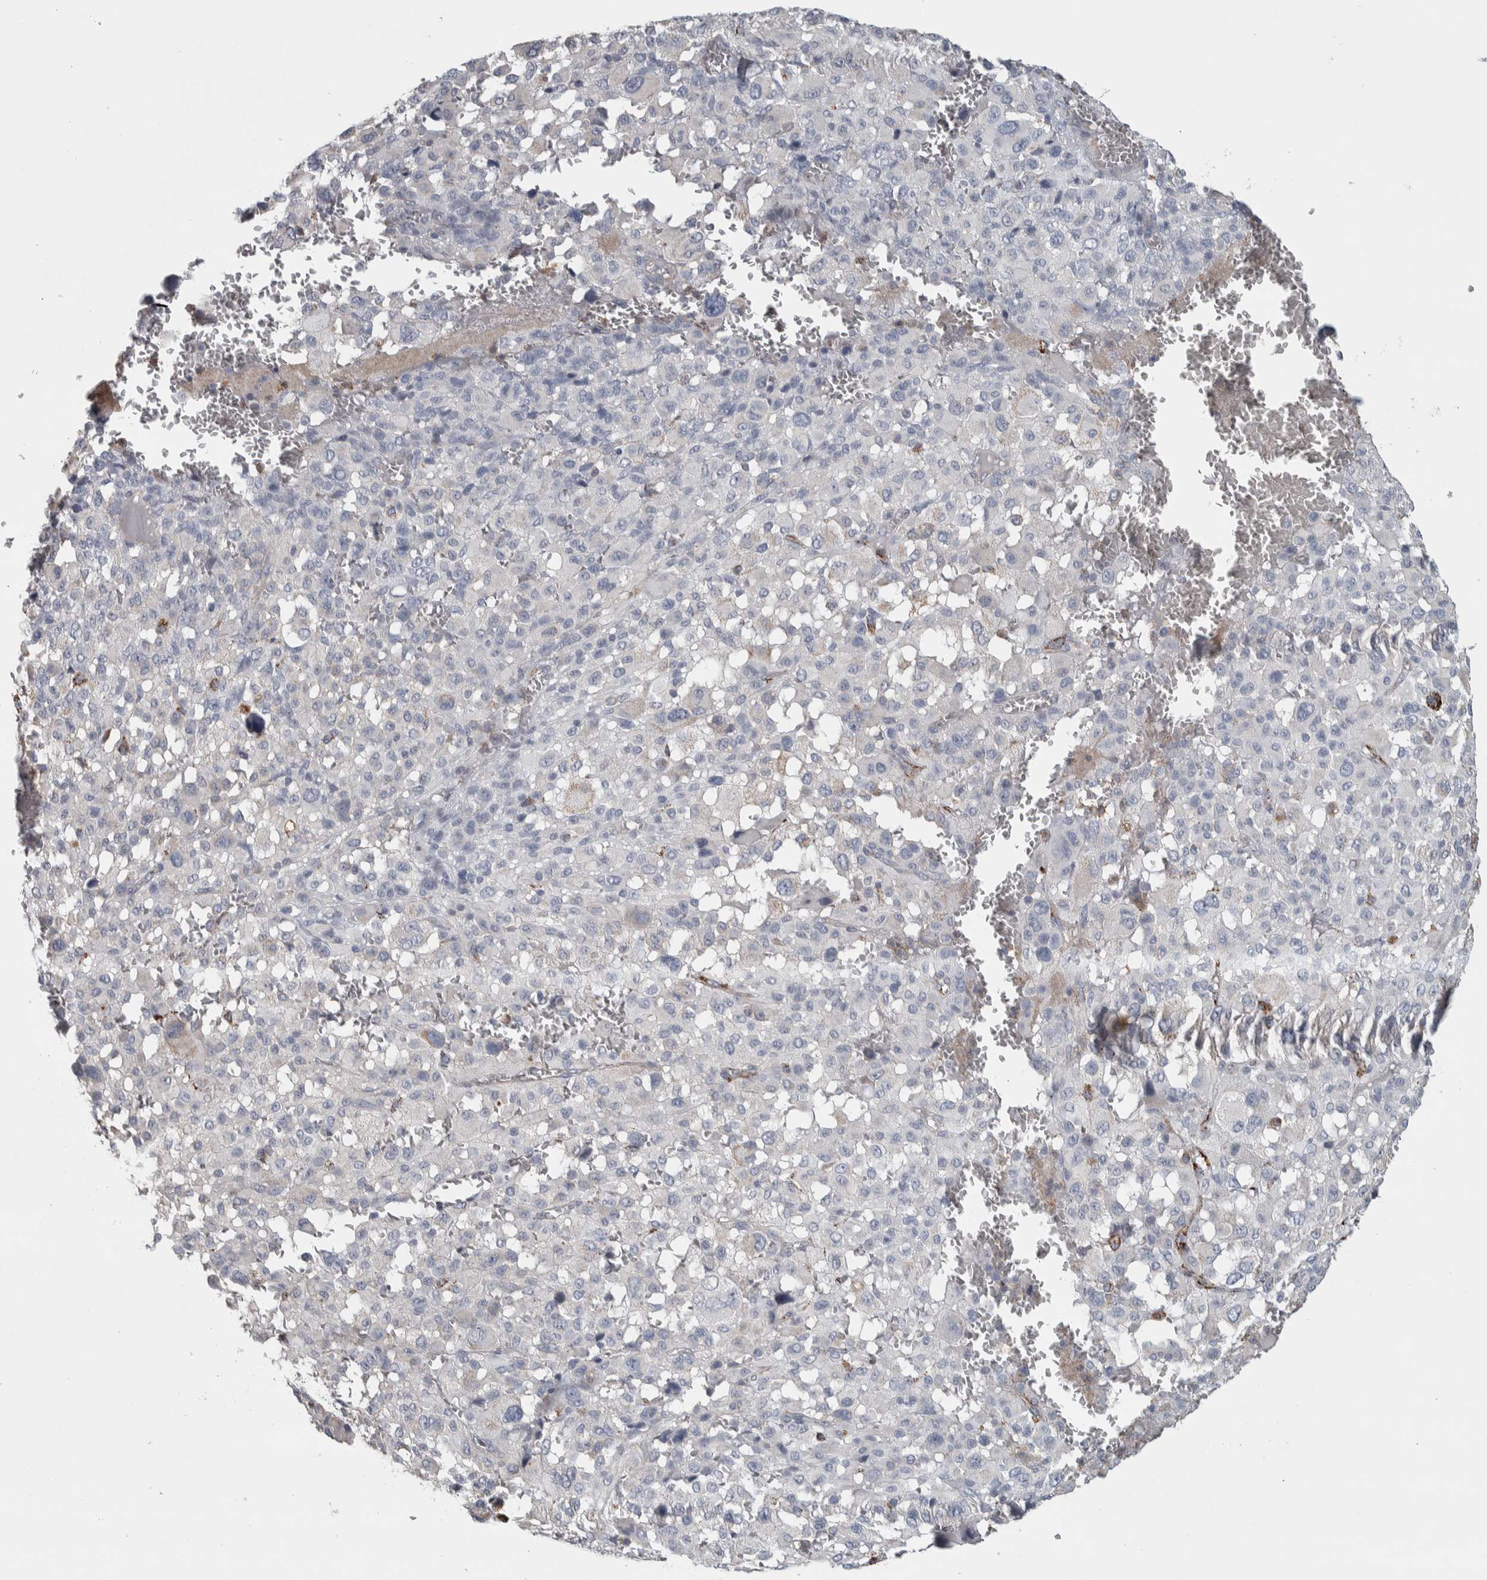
{"staining": {"intensity": "negative", "quantity": "none", "location": "none"}, "tissue": "melanoma", "cell_type": "Tumor cells", "image_type": "cancer", "snomed": [{"axis": "morphology", "description": "Malignant melanoma, Metastatic site"}, {"axis": "topography", "description": "Skin"}], "caption": "Human malignant melanoma (metastatic site) stained for a protein using immunohistochemistry (IHC) reveals no staining in tumor cells.", "gene": "FAM78A", "patient": {"sex": "female", "age": 74}}